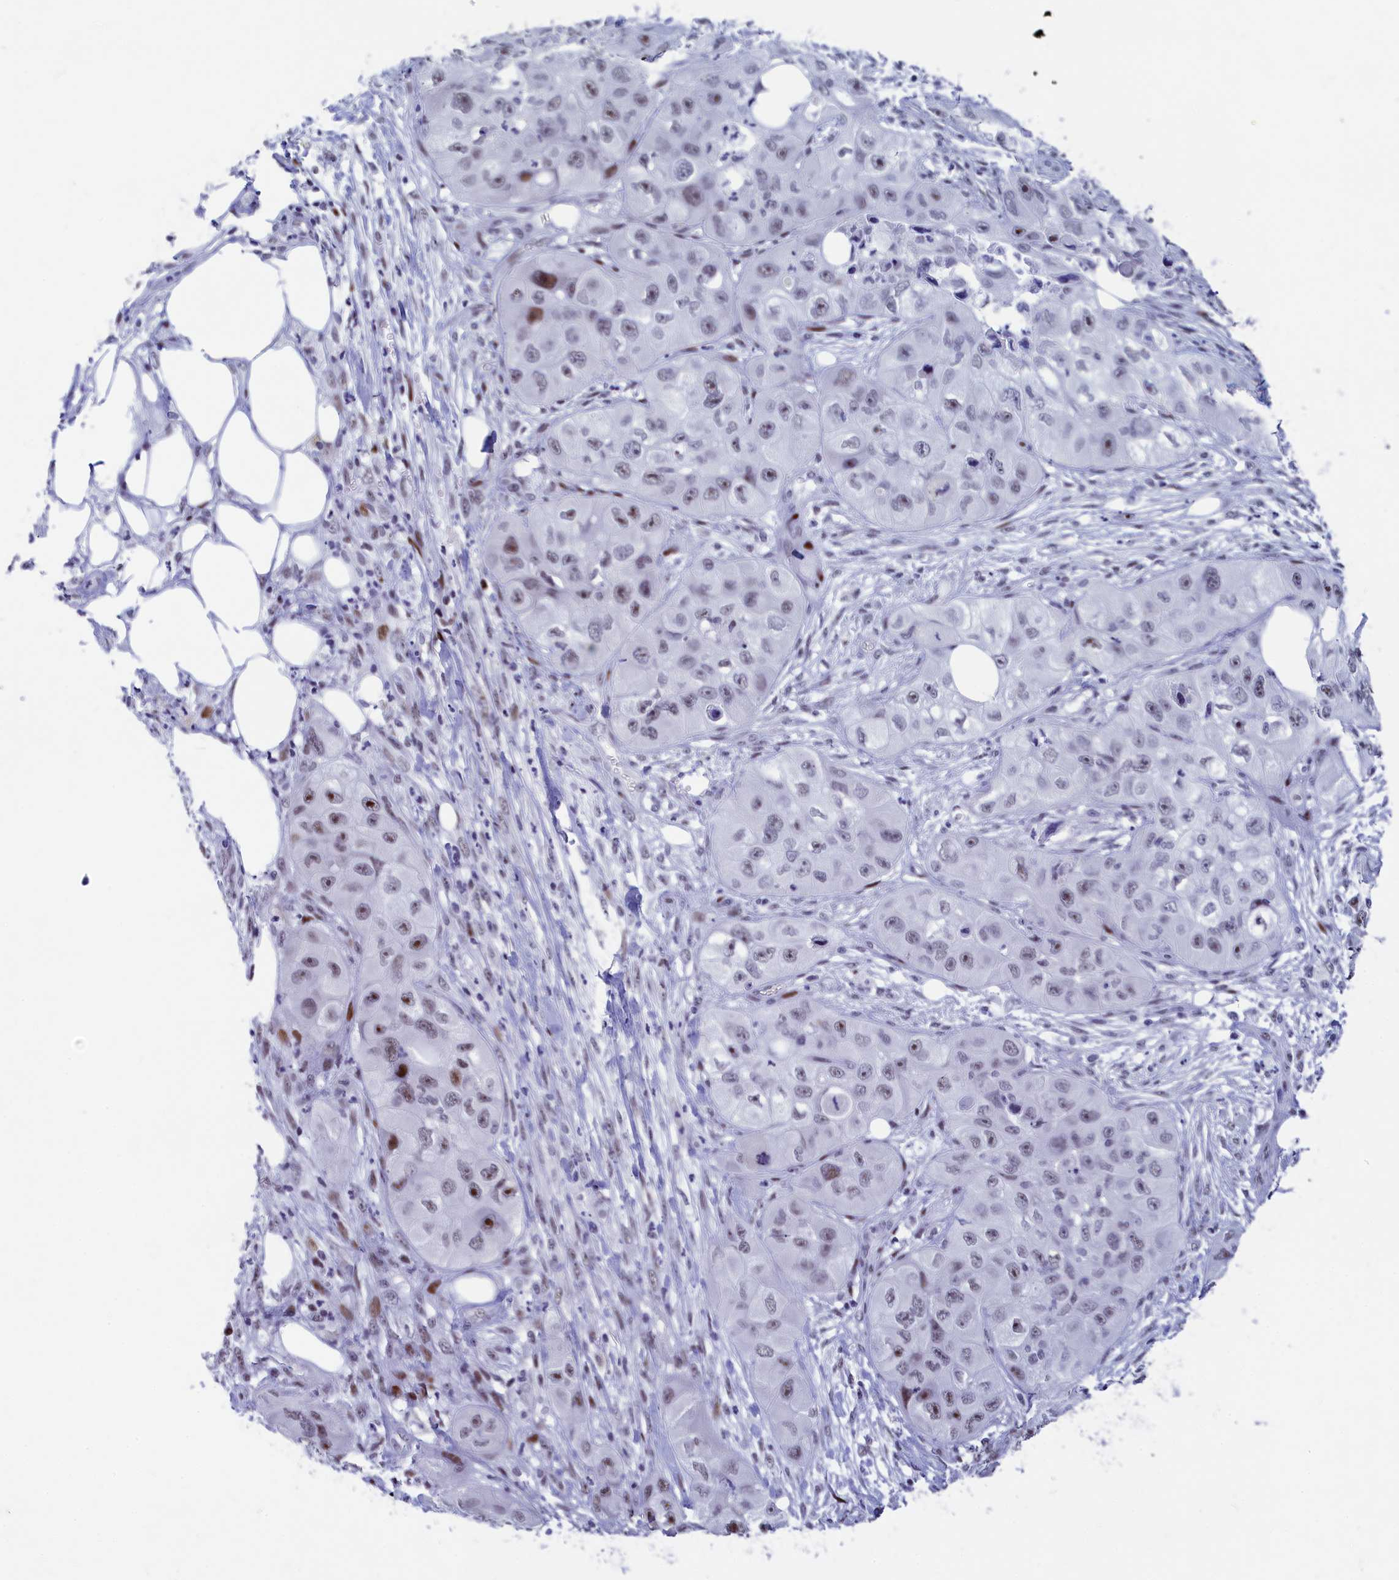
{"staining": {"intensity": "moderate", "quantity": "<25%", "location": "nuclear"}, "tissue": "skin cancer", "cell_type": "Tumor cells", "image_type": "cancer", "snomed": [{"axis": "morphology", "description": "Squamous cell carcinoma, NOS"}, {"axis": "topography", "description": "Skin"}, {"axis": "topography", "description": "Subcutis"}], "caption": "Skin cancer (squamous cell carcinoma) stained with DAB immunohistochemistry (IHC) exhibits low levels of moderate nuclear expression in about <25% of tumor cells.", "gene": "NSA2", "patient": {"sex": "male", "age": 73}}